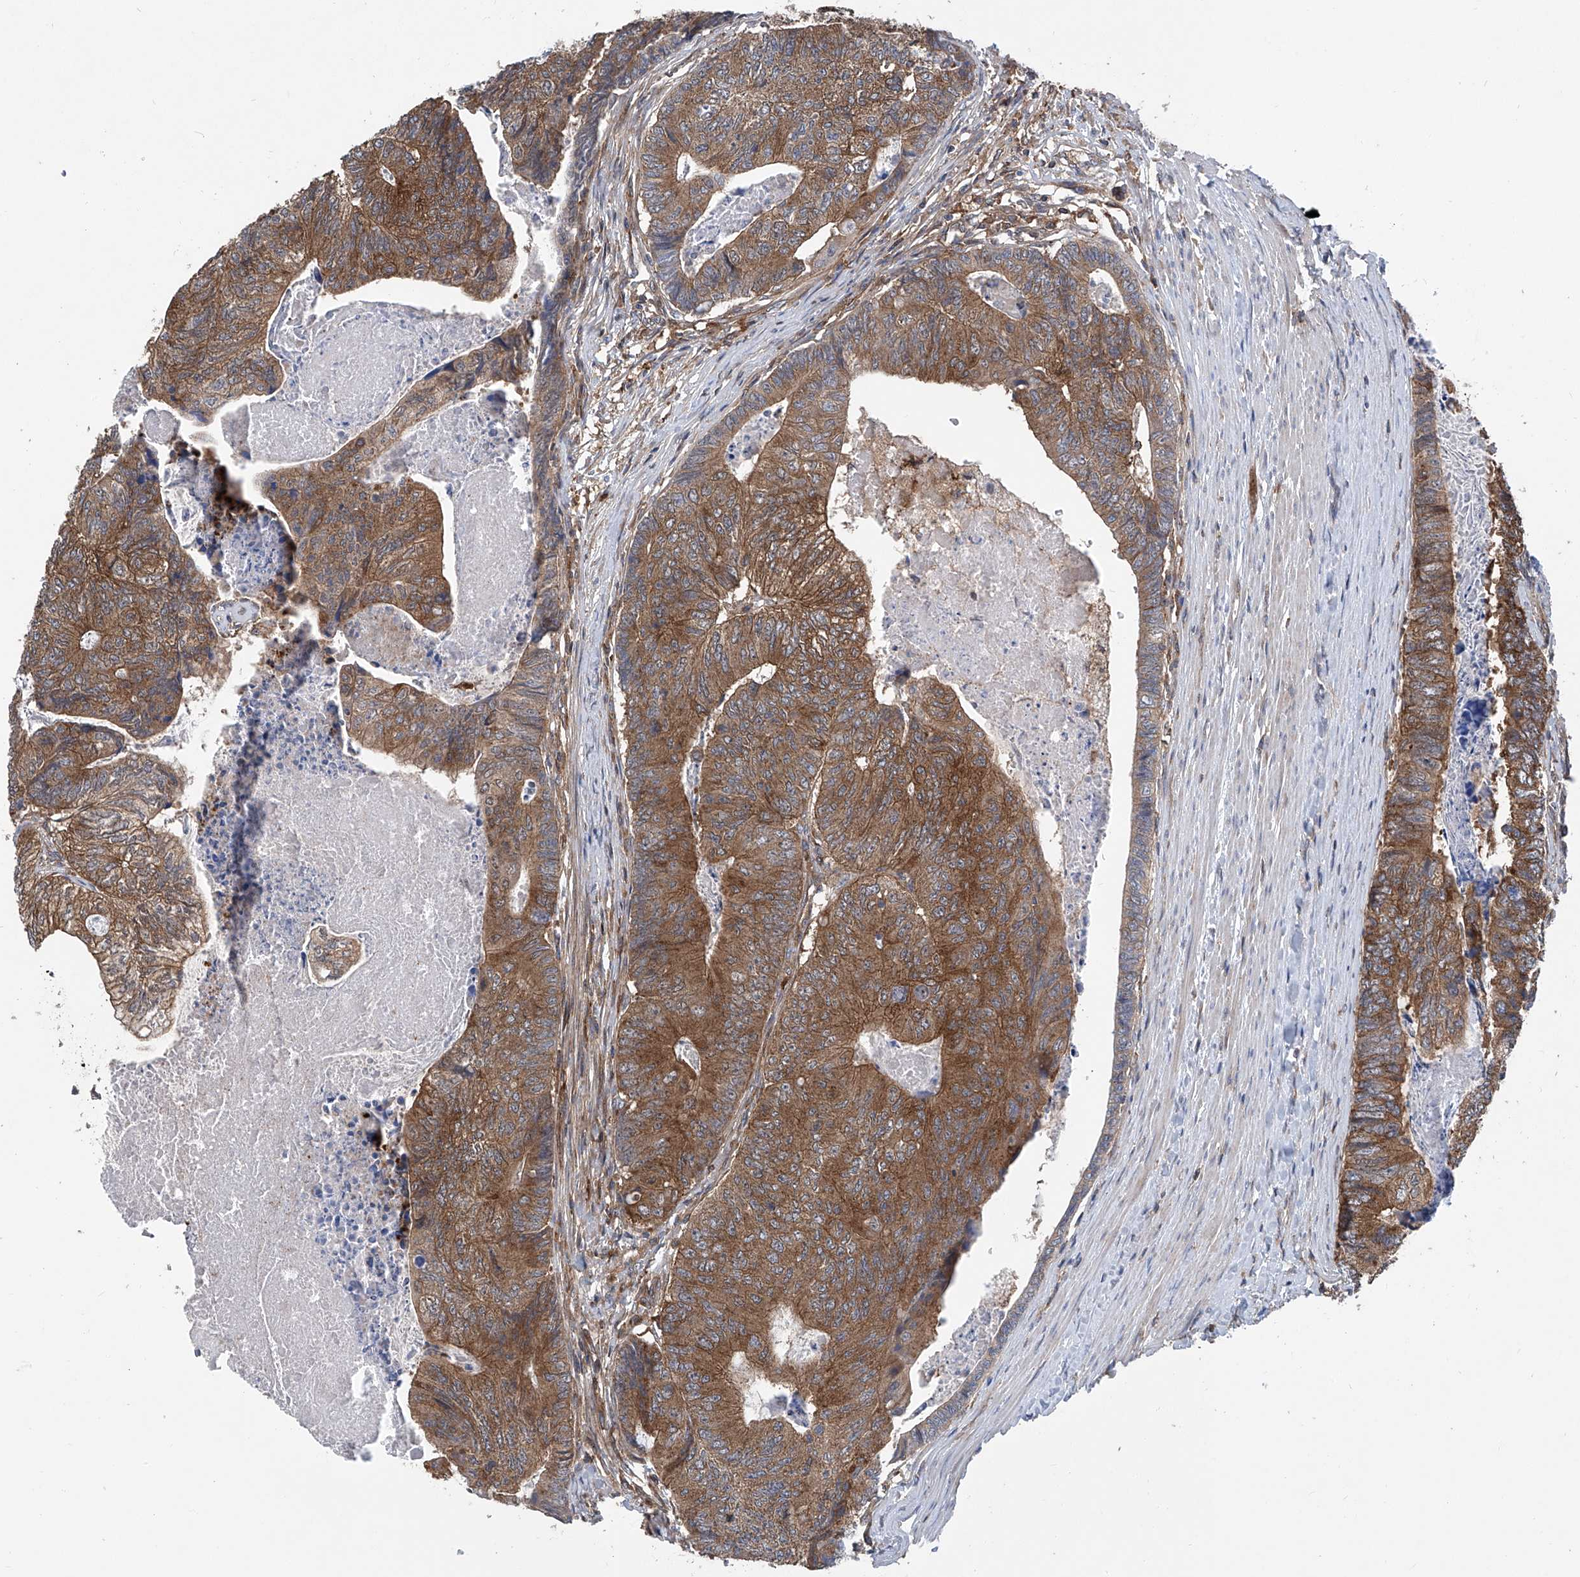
{"staining": {"intensity": "strong", "quantity": ">75%", "location": "cytoplasmic/membranous"}, "tissue": "colorectal cancer", "cell_type": "Tumor cells", "image_type": "cancer", "snomed": [{"axis": "morphology", "description": "Adenocarcinoma, NOS"}, {"axis": "topography", "description": "Colon"}], "caption": "IHC (DAB) staining of human colorectal cancer reveals strong cytoplasmic/membranous protein staining in about >75% of tumor cells.", "gene": "SMAP1", "patient": {"sex": "female", "age": 67}}